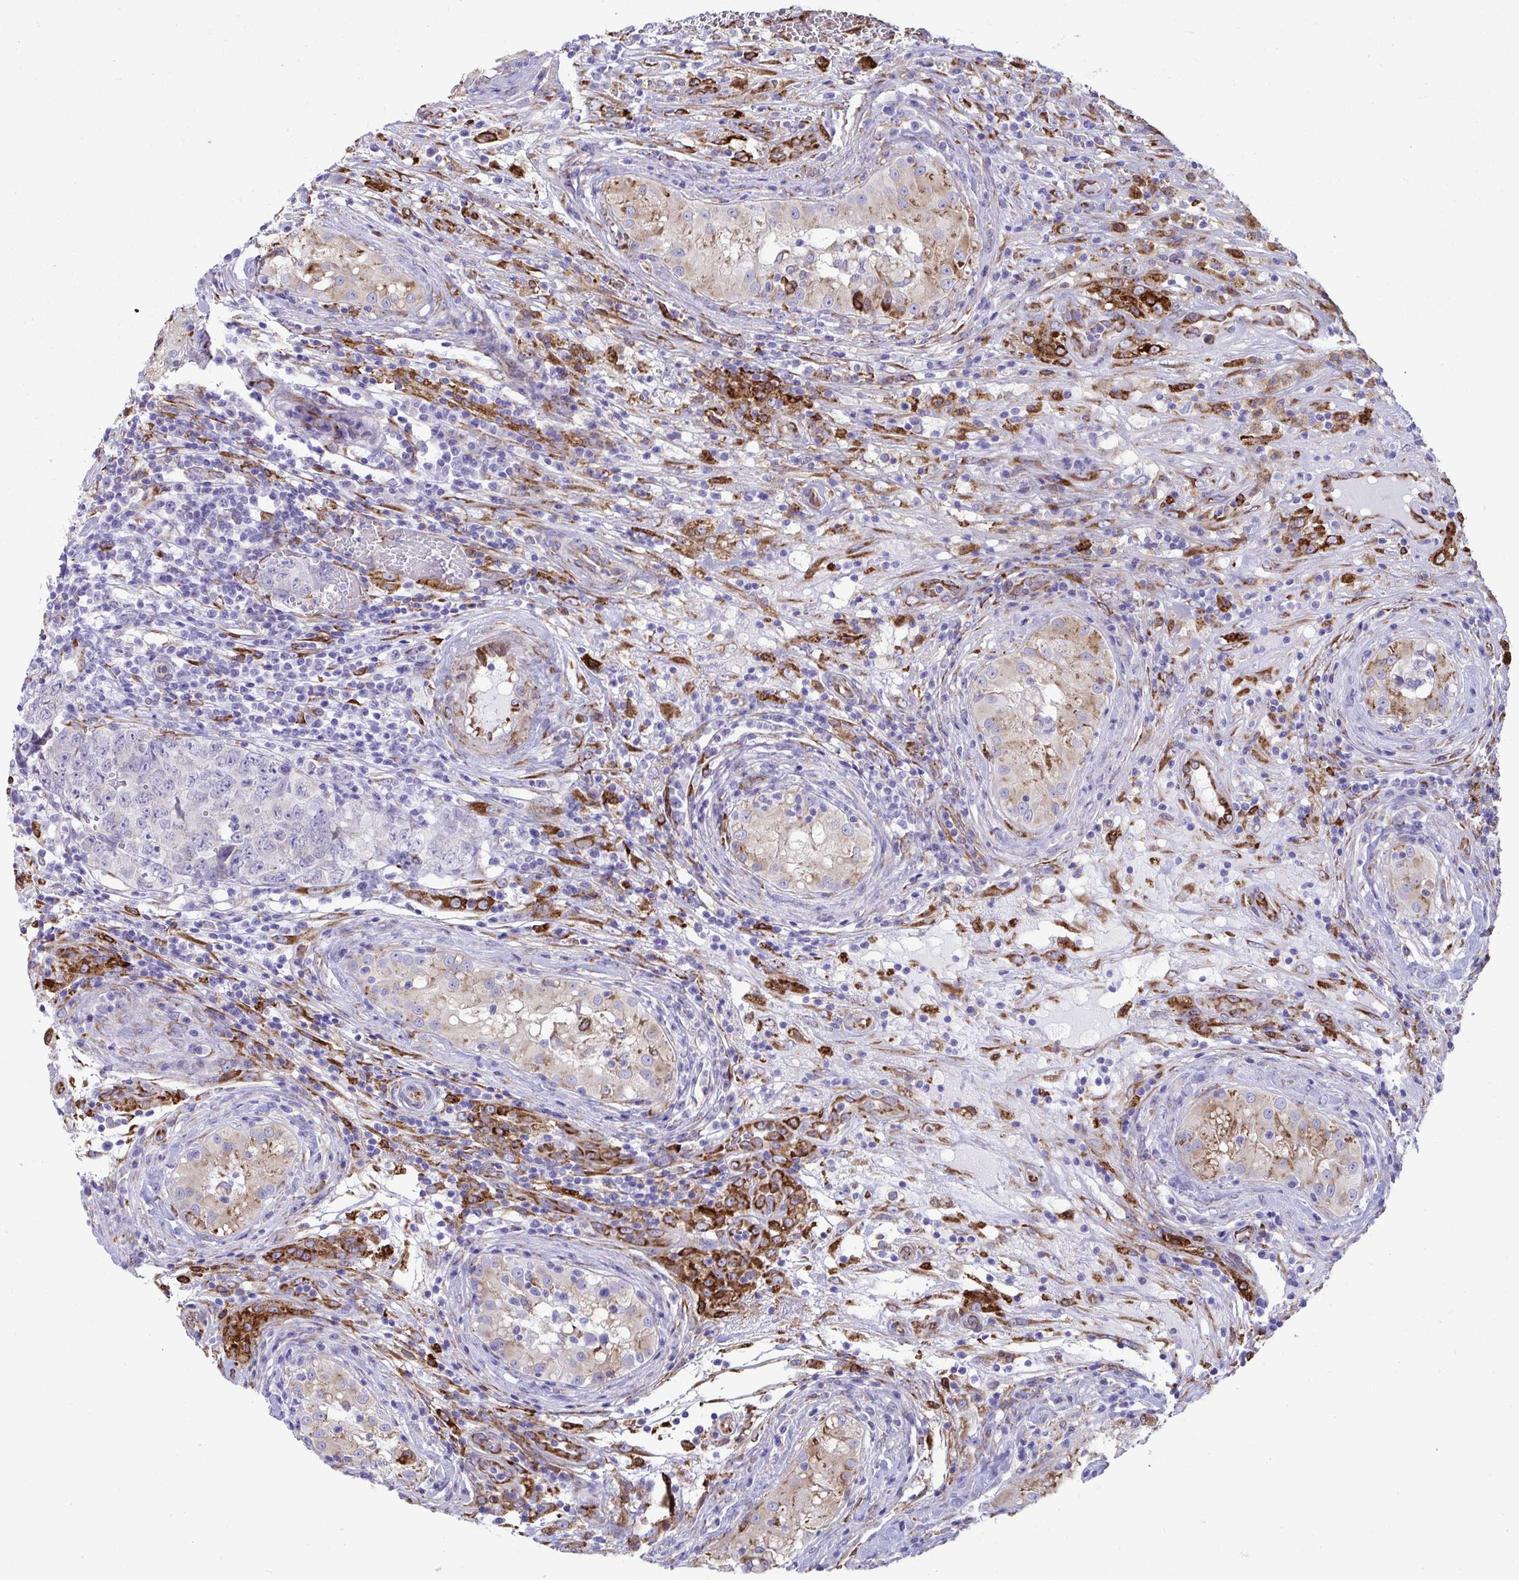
{"staining": {"intensity": "negative", "quantity": "none", "location": "none"}, "tissue": "testis cancer", "cell_type": "Tumor cells", "image_type": "cancer", "snomed": [{"axis": "morphology", "description": "Seminoma, NOS"}, {"axis": "morphology", "description": "Teratoma, malignant, NOS"}, {"axis": "topography", "description": "Testis"}], "caption": "There is no significant positivity in tumor cells of testis teratoma (malignant).", "gene": "ASPH", "patient": {"sex": "male", "age": 34}}